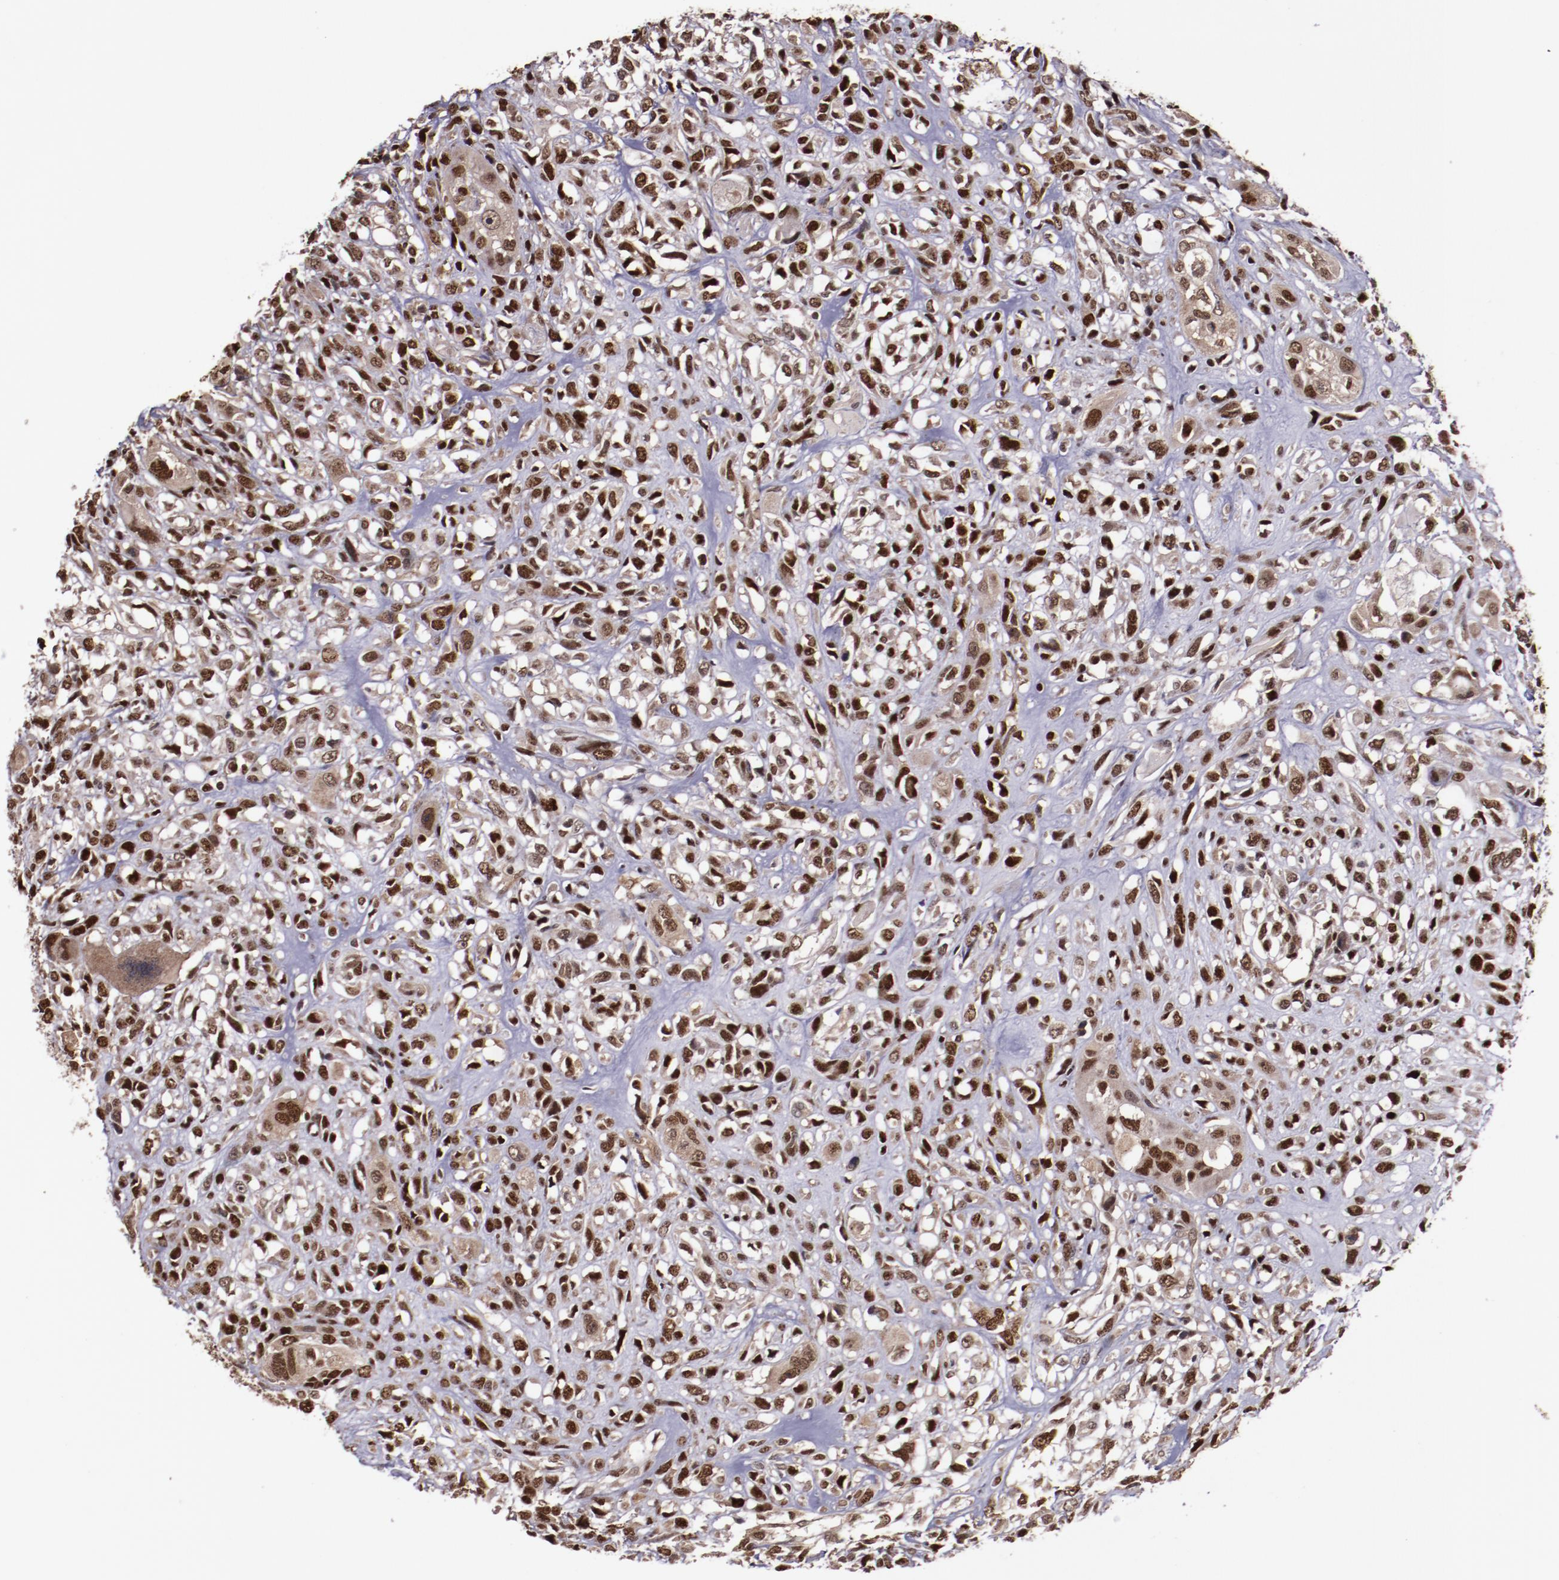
{"staining": {"intensity": "strong", "quantity": ">75%", "location": "nuclear"}, "tissue": "head and neck cancer", "cell_type": "Tumor cells", "image_type": "cancer", "snomed": [{"axis": "morphology", "description": "Neoplasm, malignant, NOS"}, {"axis": "topography", "description": "Salivary gland"}, {"axis": "topography", "description": "Head-Neck"}], "caption": "Head and neck cancer (malignant neoplasm) stained for a protein reveals strong nuclear positivity in tumor cells. (IHC, brightfield microscopy, high magnification).", "gene": "CHEK2", "patient": {"sex": "male", "age": 43}}